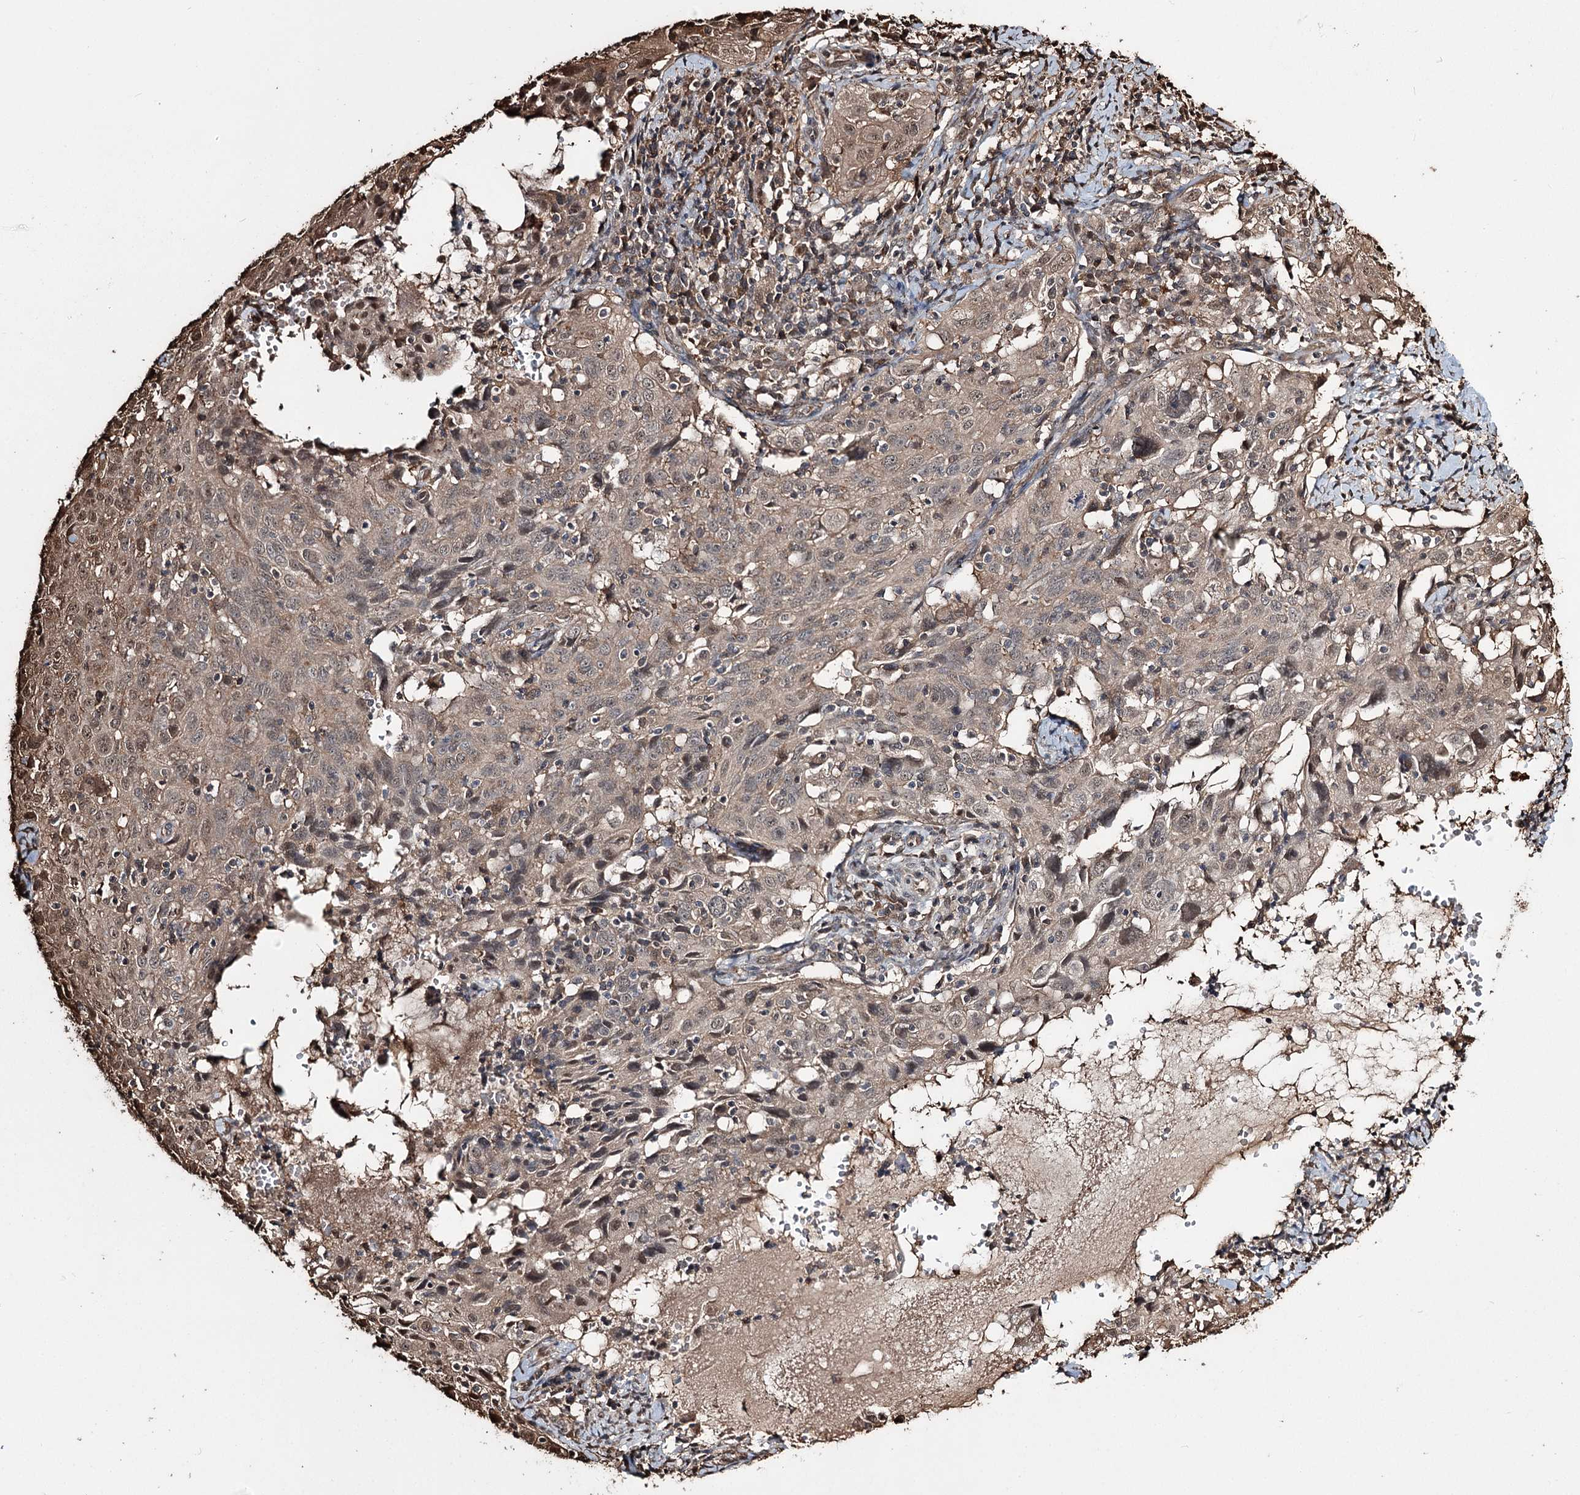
{"staining": {"intensity": "weak", "quantity": "25%-75%", "location": "cytoplasmic/membranous,nuclear"}, "tissue": "cervical cancer", "cell_type": "Tumor cells", "image_type": "cancer", "snomed": [{"axis": "morphology", "description": "Squamous cell carcinoma, NOS"}, {"axis": "topography", "description": "Cervix"}], "caption": "Protein expression analysis of human squamous cell carcinoma (cervical) reveals weak cytoplasmic/membranous and nuclear expression in about 25%-75% of tumor cells.", "gene": "PLCH1", "patient": {"sex": "female", "age": 31}}